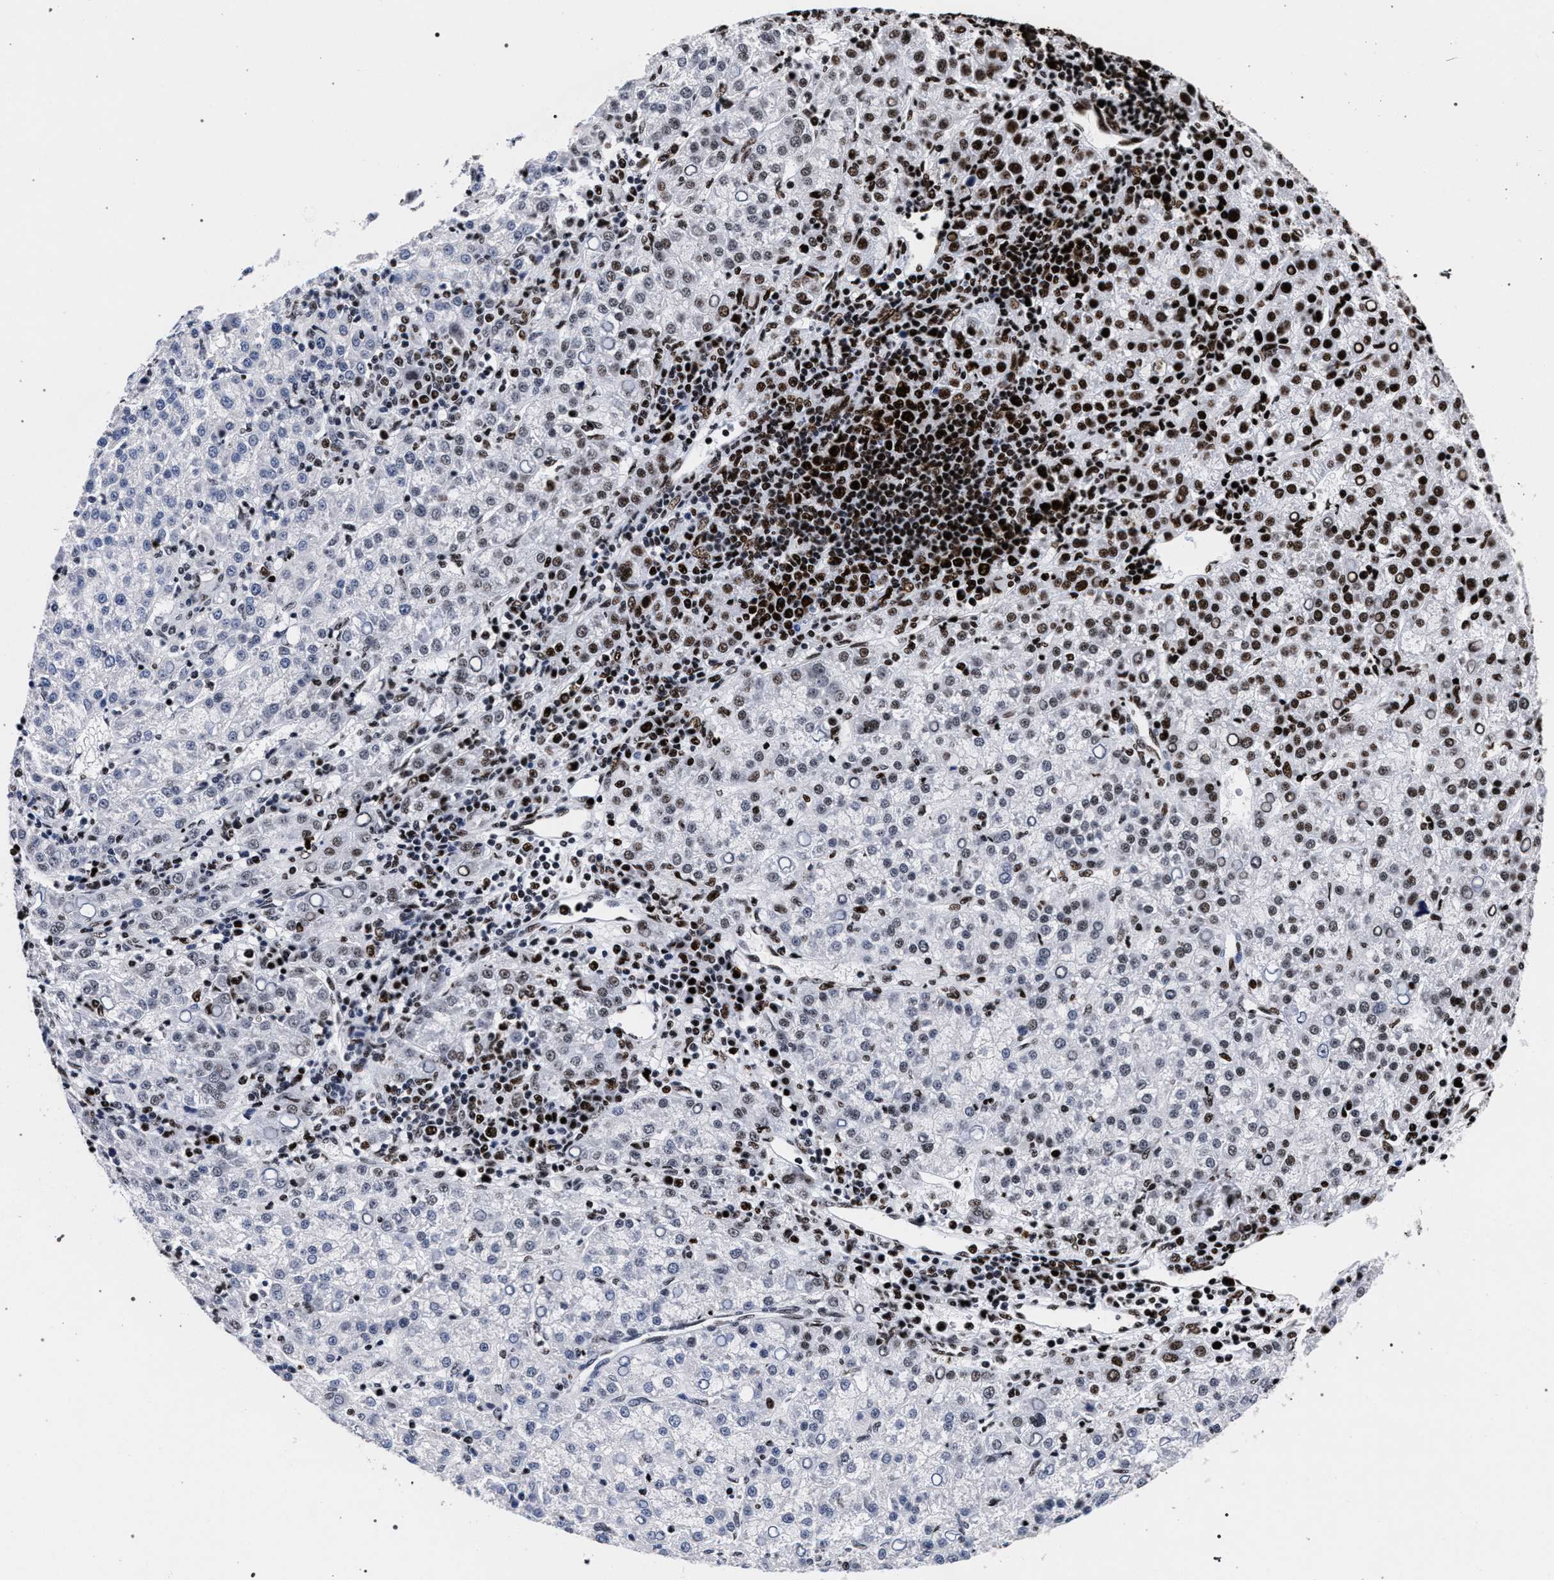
{"staining": {"intensity": "strong", "quantity": "<25%", "location": "nuclear"}, "tissue": "liver cancer", "cell_type": "Tumor cells", "image_type": "cancer", "snomed": [{"axis": "morphology", "description": "Carcinoma, Hepatocellular, NOS"}, {"axis": "topography", "description": "Liver"}], "caption": "Strong nuclear expression is appreciated in about <25% of tumor cells in liver cancer (hepatocellular carcinoma).", "gene": "HNRNPA1", "patient": {"sex": "female", "age": 58}}